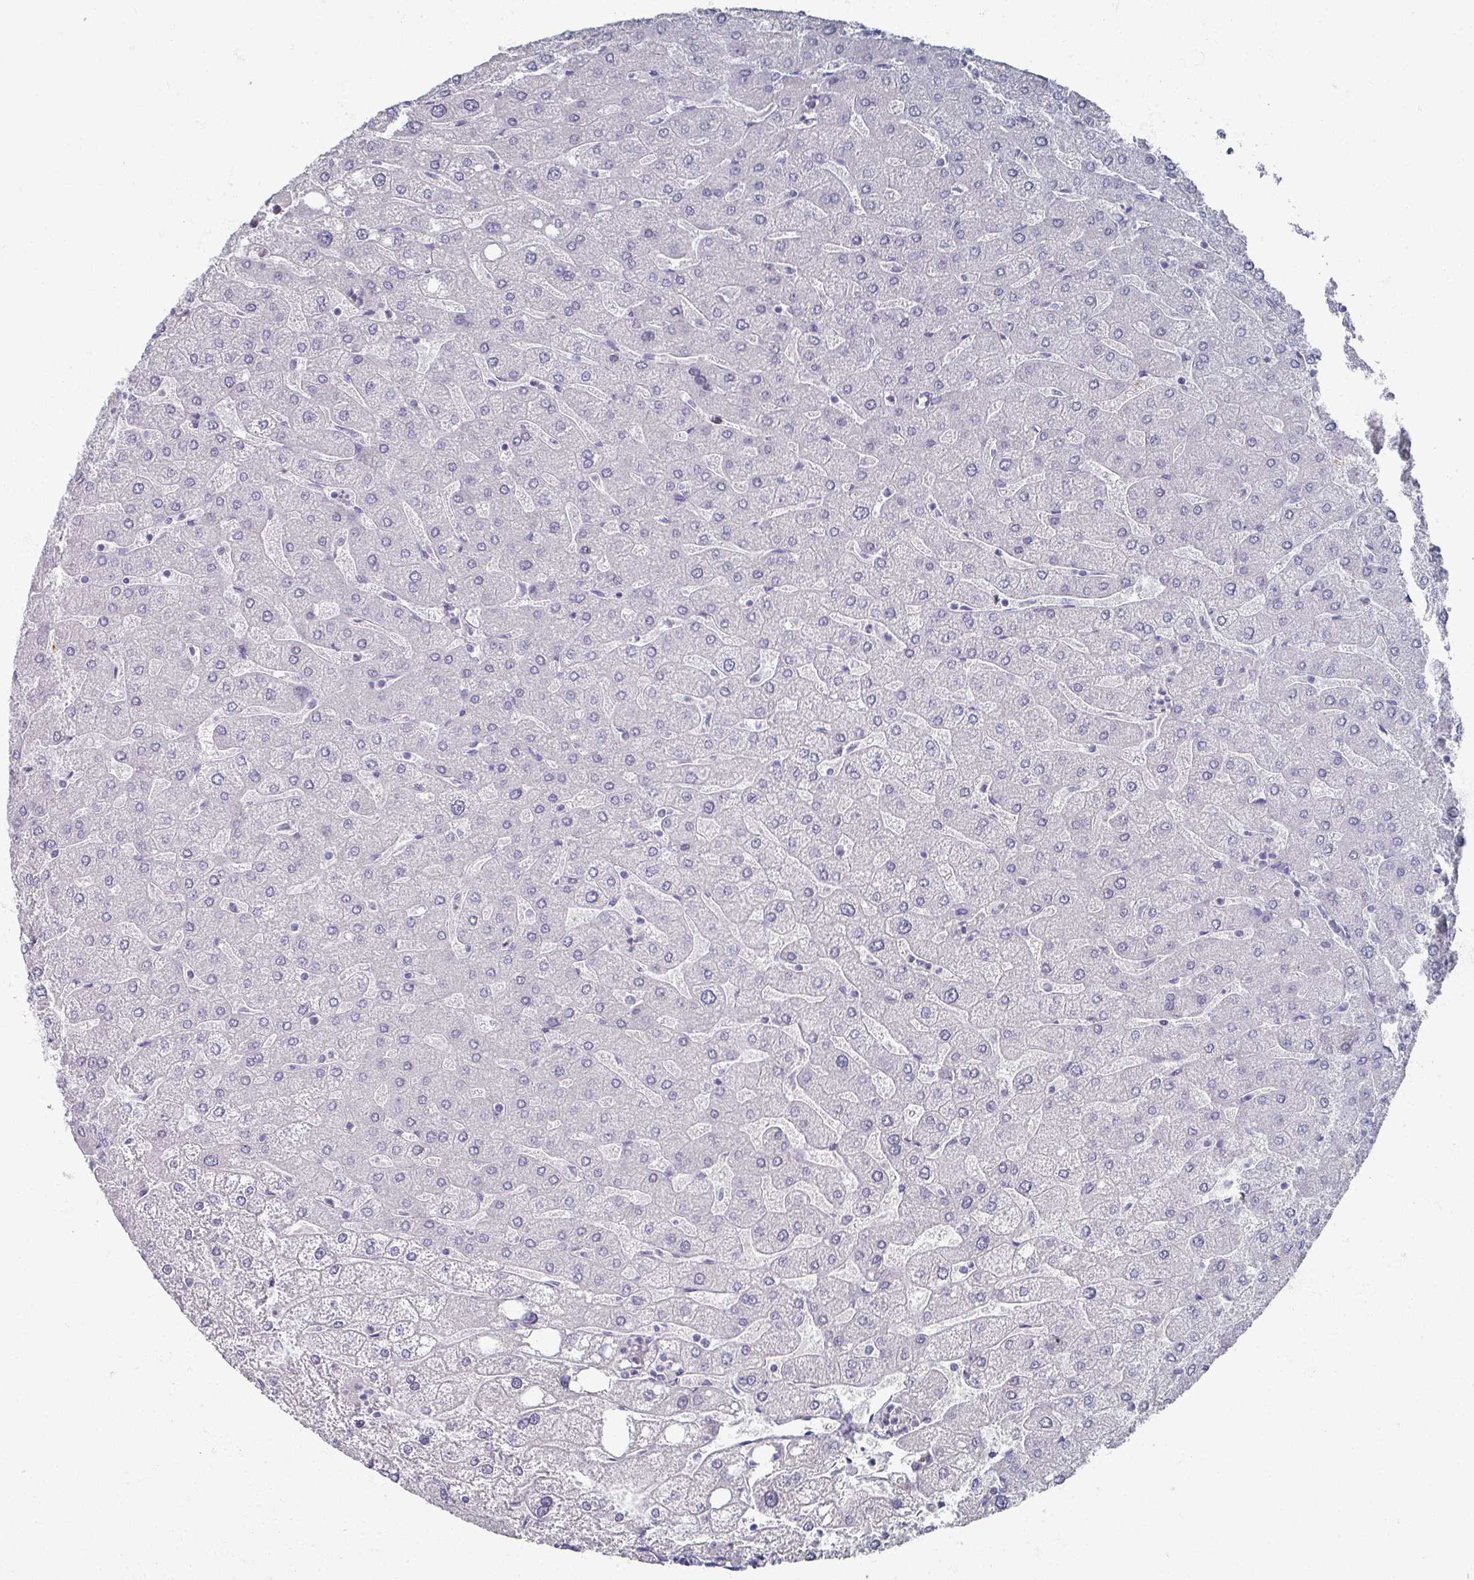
{"staining": {"intensity": "negative", "quantity": "none", "location": "none"}, "tissue": "liver", "cell_type": "Cholangiocytes", "image_type": "normal", "snomed": [{"axis": "morphology", "description": "Normal tissue, NOS"}, {"axis": "topography", "description": "Liver"}], "caption": "Cholangiocytes show no significant protein positivity in normal liver. (Brightfield microscopy of DAB (3,3'-diaminobenzidine) immunohistochemistry (IHC) at high magnification).", "gene": "OMG", "patient": {"sex": "male", "age": 67}}